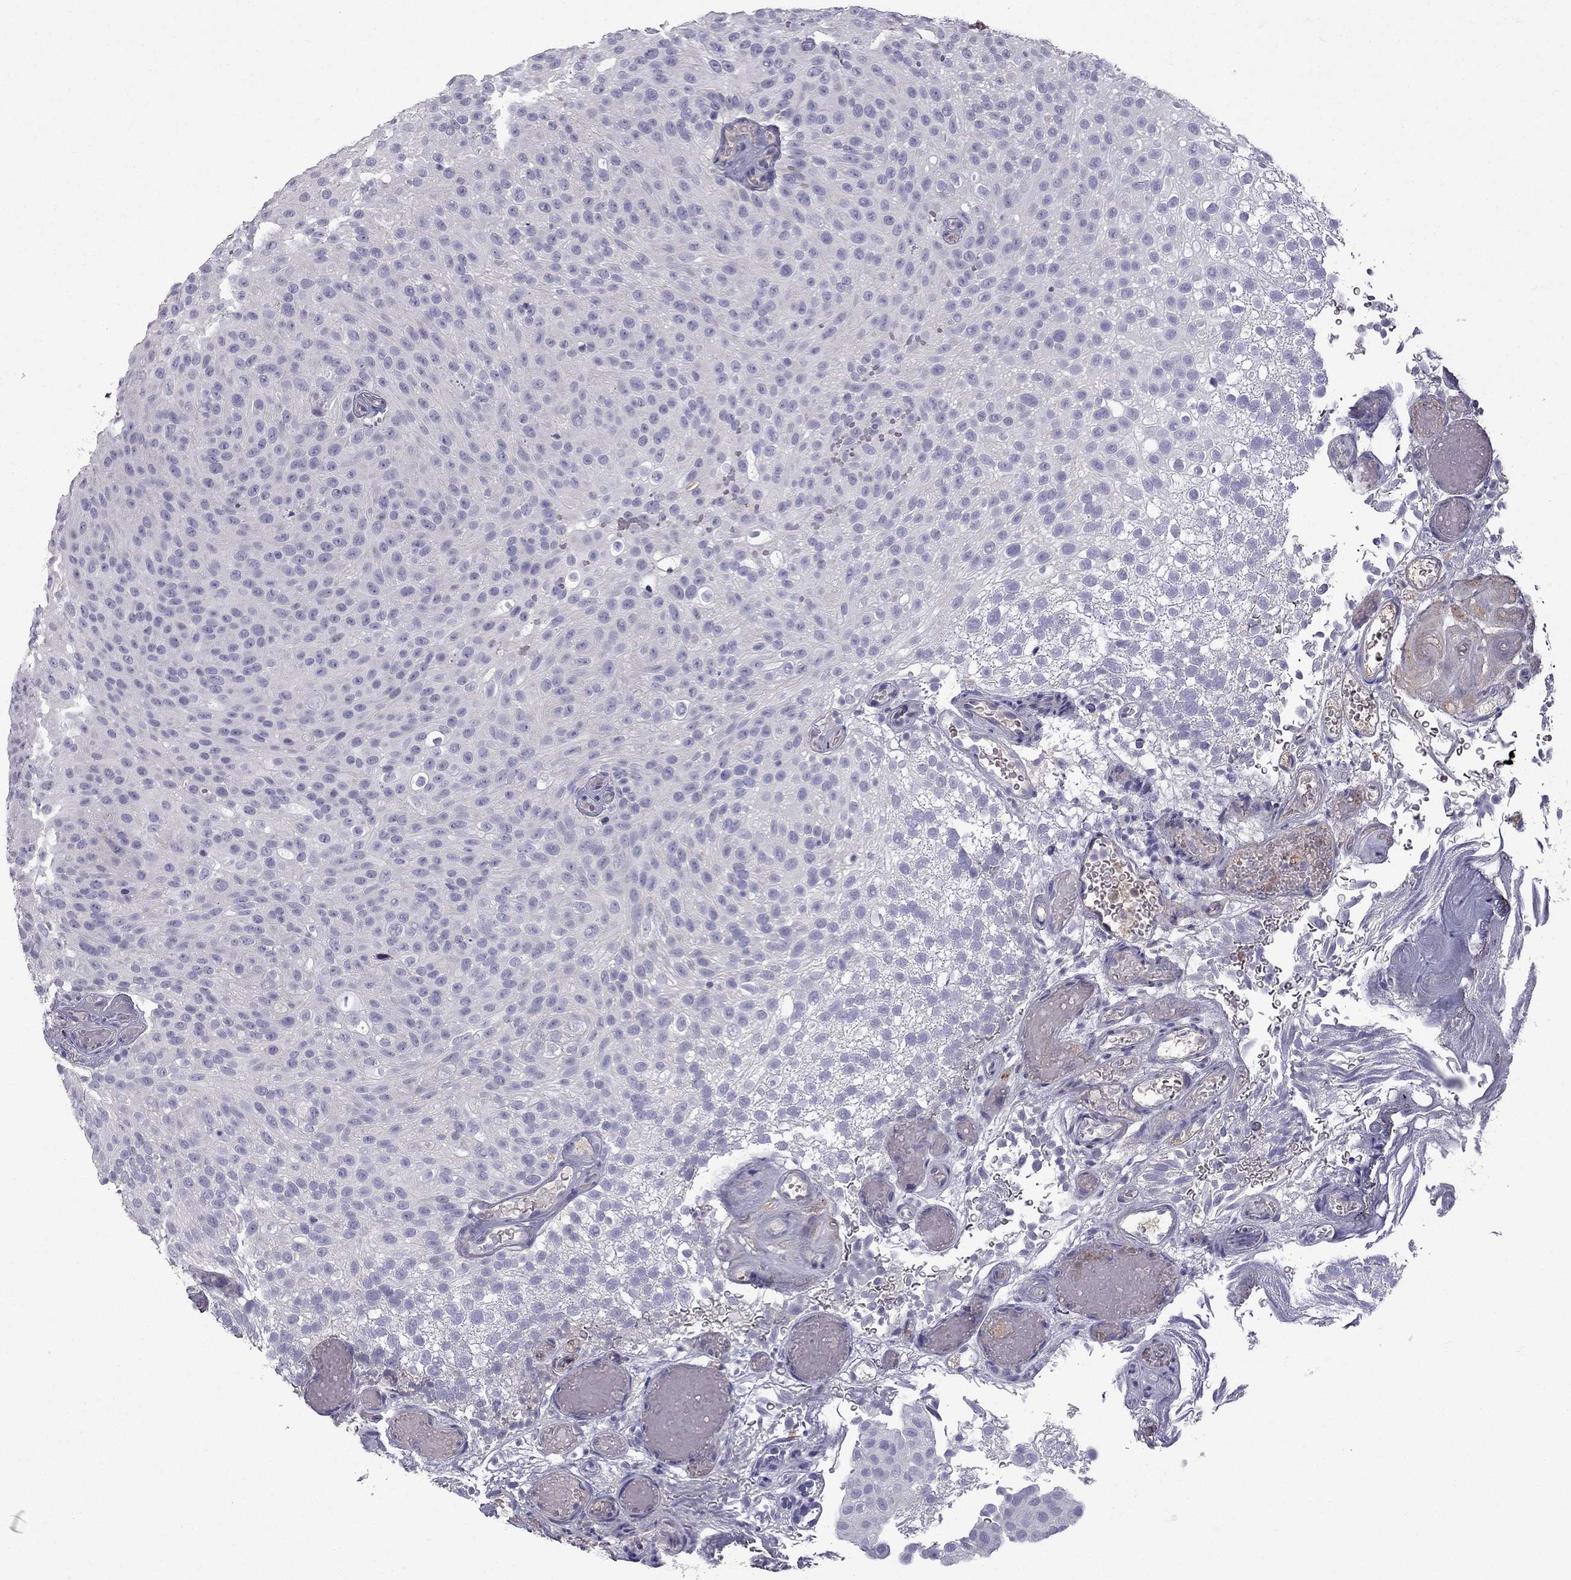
{"staining": {"intensity": "negative", "quantity": "none", "location": "none"}, "tissue": "urothelial cancer", "cell_type": "Tumor cells", "image_type": "cancer", "snomed": [{"axis": "morphology", "description": "Urothelial carcinoma, Low grade"}, {"axis": "topography", "description": "Urinary bladder"}], "caption": "DAB immunohistochemical staining of human urothelial cancer reveals no significant expression in tumor cells.", "gene": "STOML3", "patient": {"sex": "male", "age": 78}}